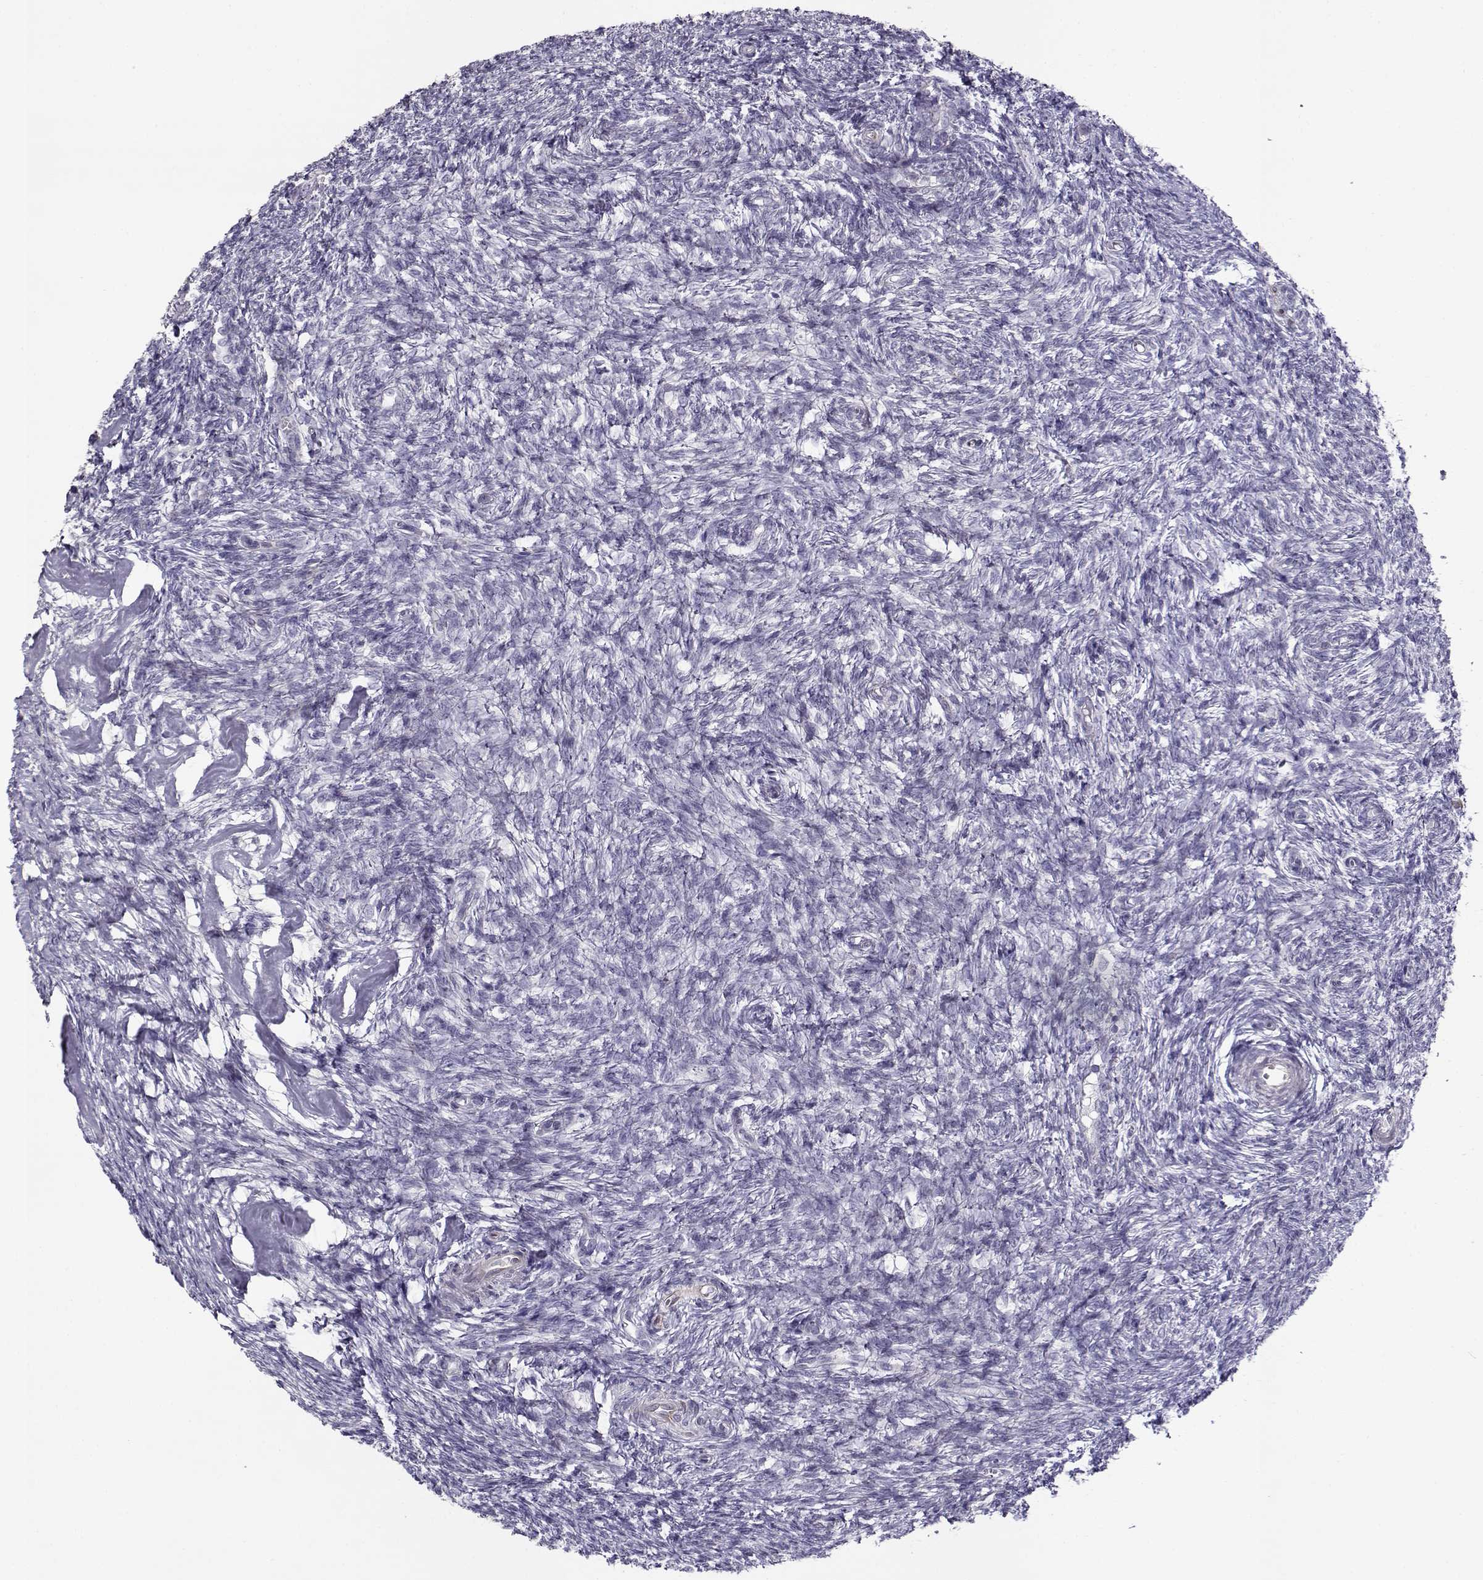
{"staining": {"intensity": "negative", "quantity": "none", "location": "none"}, "tissue": "ovary", "cell_type": "Follicle cells", "image_type": "normal", "snomed": [{"axis": "morphology", "description": "Normal tissue, NOS"}, {"axis": "topography", "description": "Ovary"}], "caption": "Benign ovary was stained to show a protein in brown. There is no significant positivity in follicle cells. (Brightfield microscopy of DAB immunohistochemistry (IHC) at high magnification).", "gene": "NPW", "patient": {"sex": "female", "age": 43}}